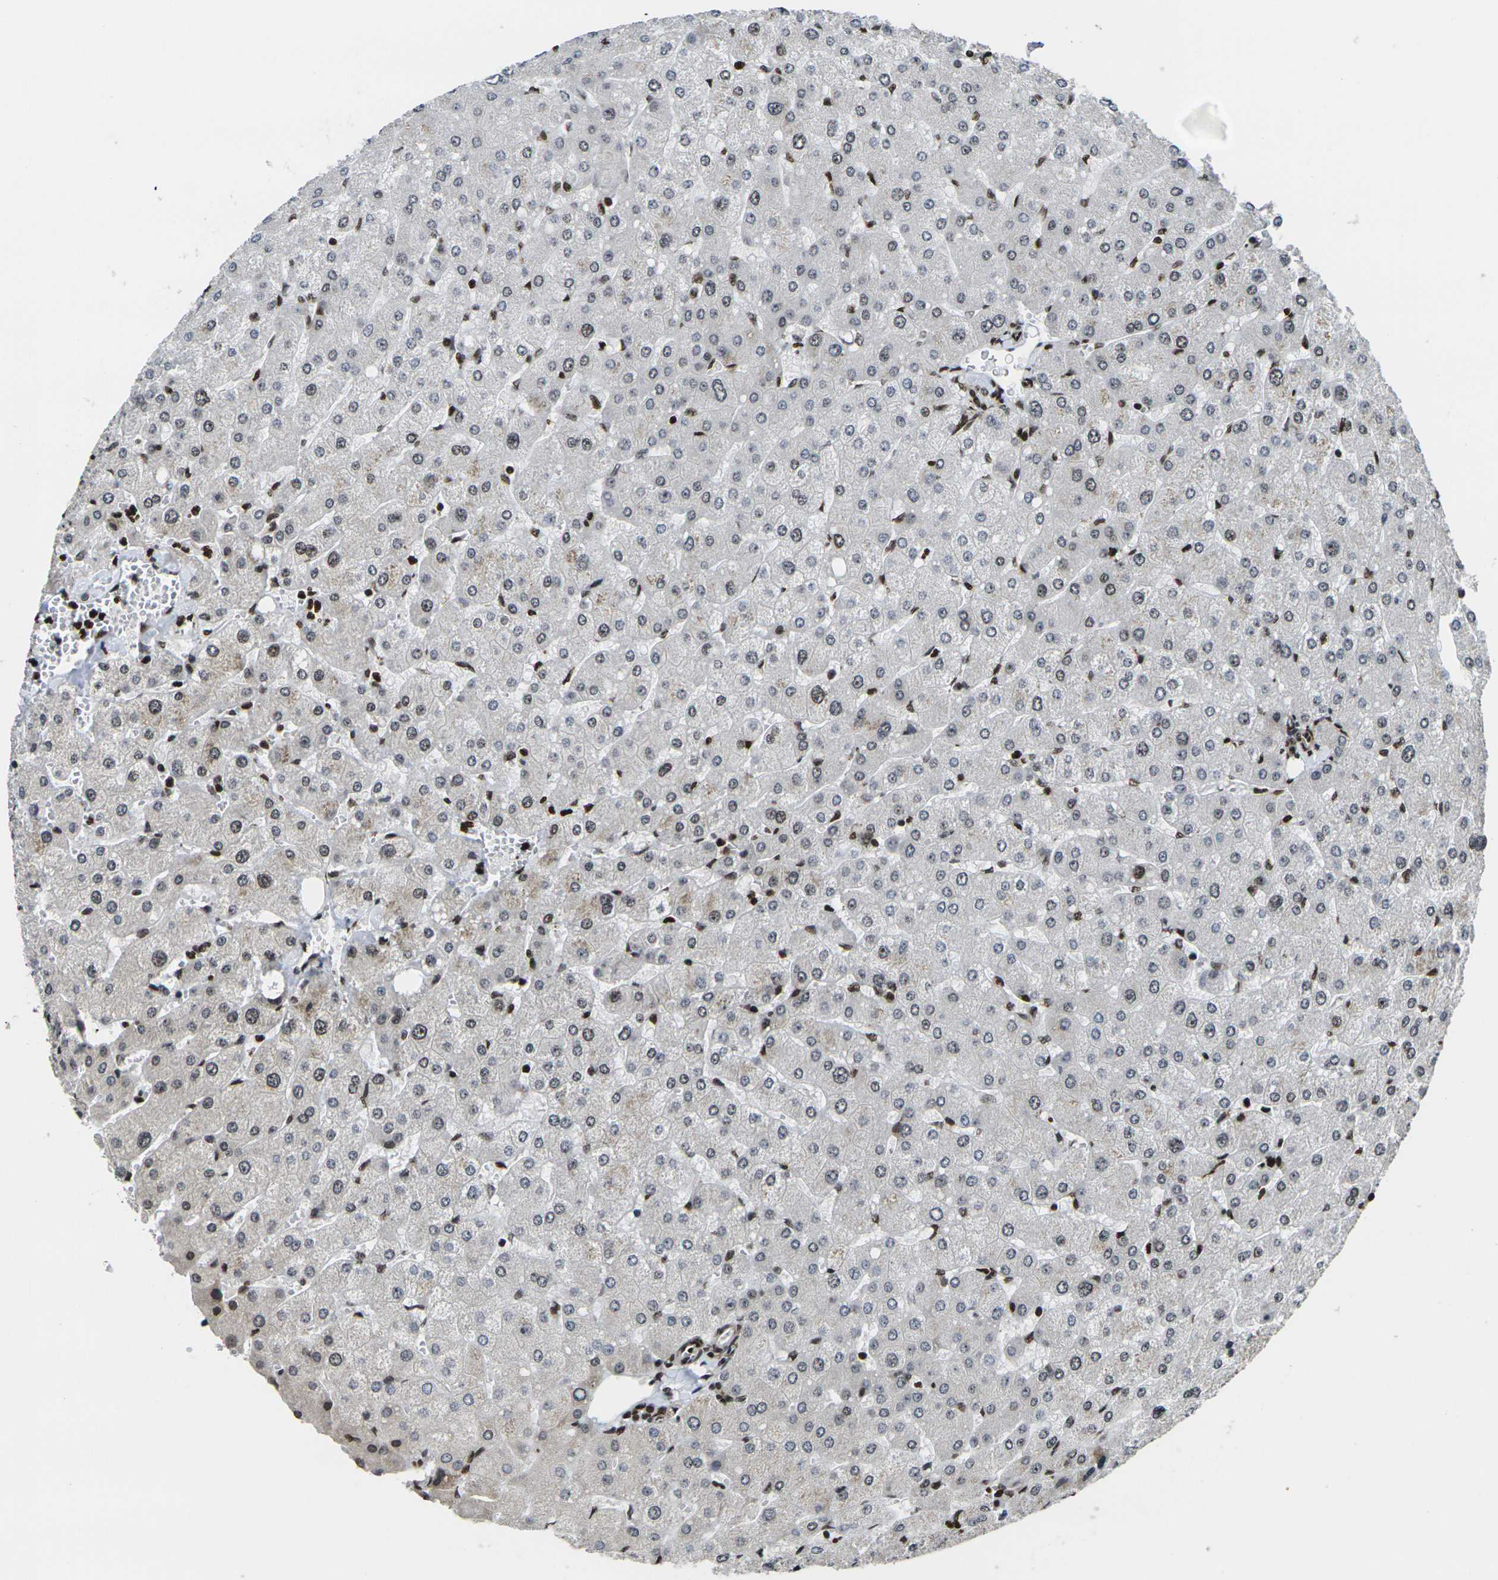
{"staining": {"intensity": "moderate", "quantity": ">75%", "location": "nuclear"}, "tissue": "liver", "cell_type": "Cholangiocytes", "image_type": "normal", "snomed": [{"axis": "morphology", "description": "Normal tissue, NOS"}, {"axis": "topography", "description": "Liver"}], "caption": "Cholangiocytes exhibit medium levels of moderate nuclear expression in approximately >75% of cells in normal human liver.", "gene": "H1", "patient": {"sex": "male", "age": 55}}